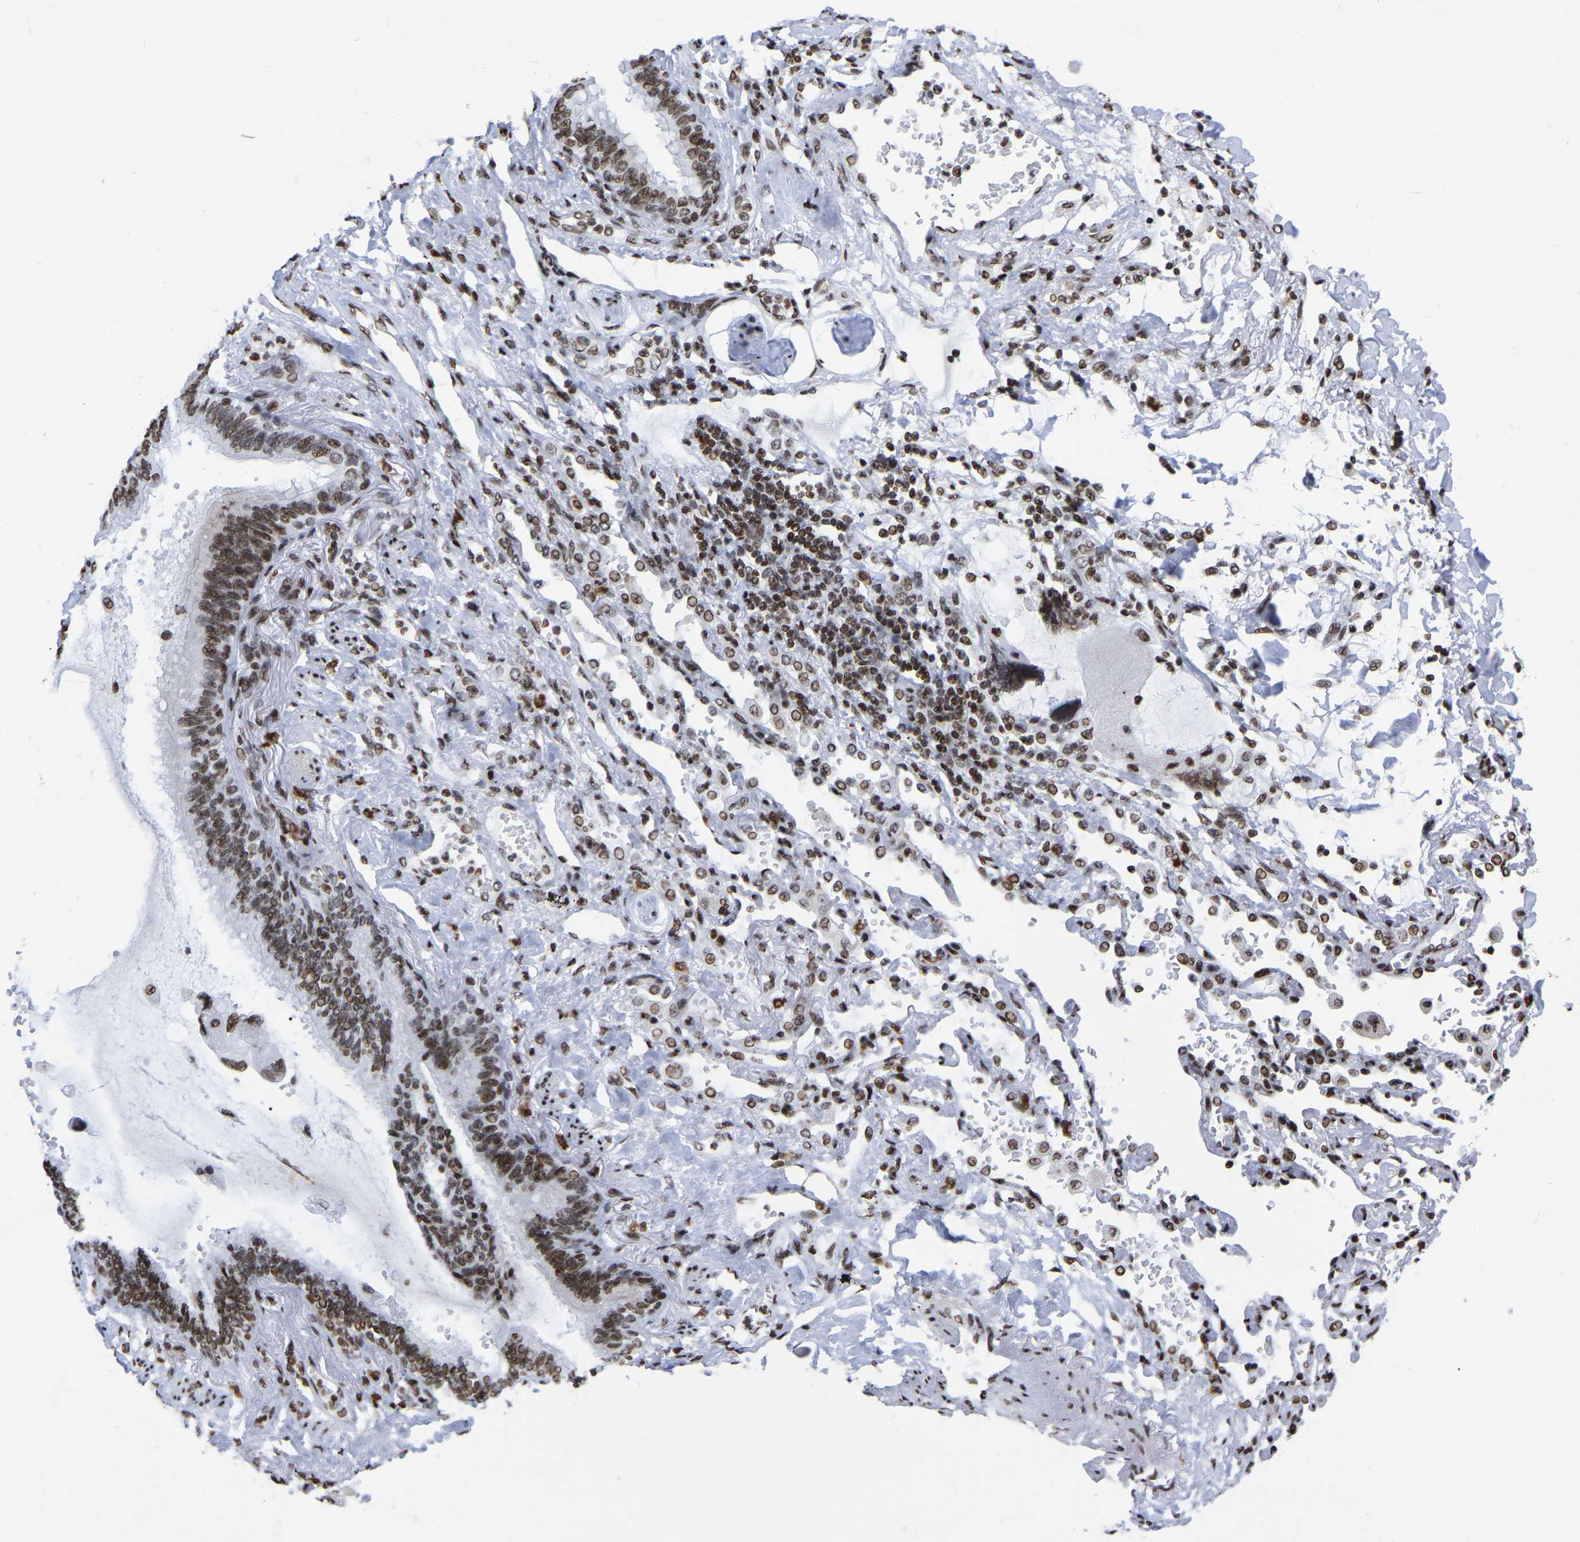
{"staining": {"intensity": "moderate", "quantity": ">75%", "location": "nuclear"}, "tissue": "lung cancer", "cell_type": "Tumor cells", "image_type": "cancer", "snomed": [{"axis": "morphology", "description": "Squamous cell carcinoma, NOS"}, {"axis": "topography", "description": "Lung"}], "caption": "Immunohistochemical staining of human squamous cell carcinoma (lung) demonstrates moderate nuclear protein expression in about >75% of tumor cells.", "gene": "PRCC", "patient": {"sex": "female", "age": 73}}